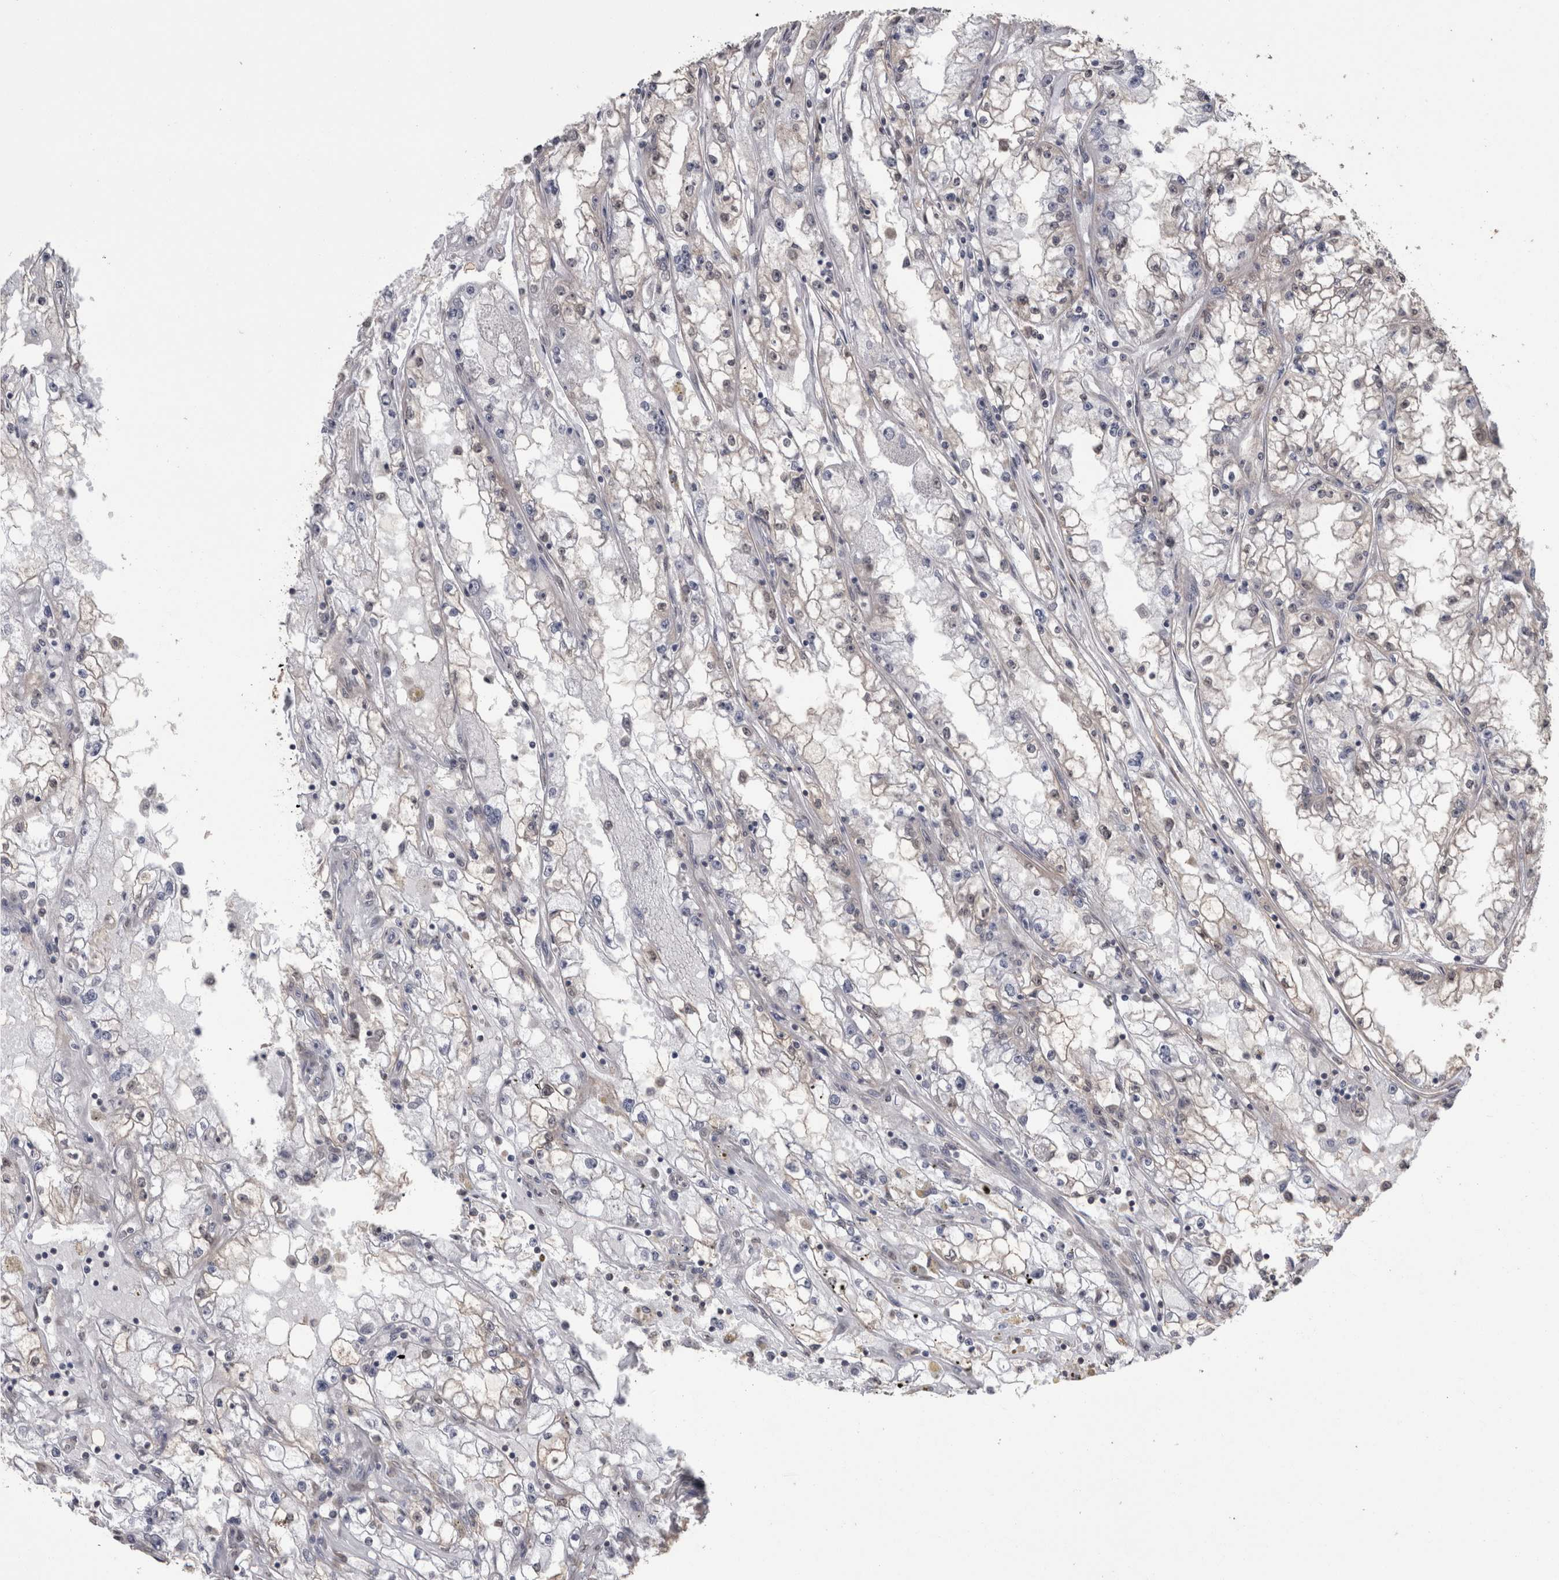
{"staining": {"intensity": "weak", "quantity": "<25%", "location": "cytoplasmic/membranous"}, "tissue": "renal cancer", "cell_type": "Tumor cells", "image_type": "cancer", "snomed": [{"axis": "morphology", "description": "Adenocarcinoma, NOS"}, {"axis": "topography", "description": "Kidney"}], "caption": "Micrograph shows no protein positivity in tumor cells of renal cancer (adenocarcinoma) tissue.", "gene": "DDX6", "patient": {"sex": "male", "age": 56}}